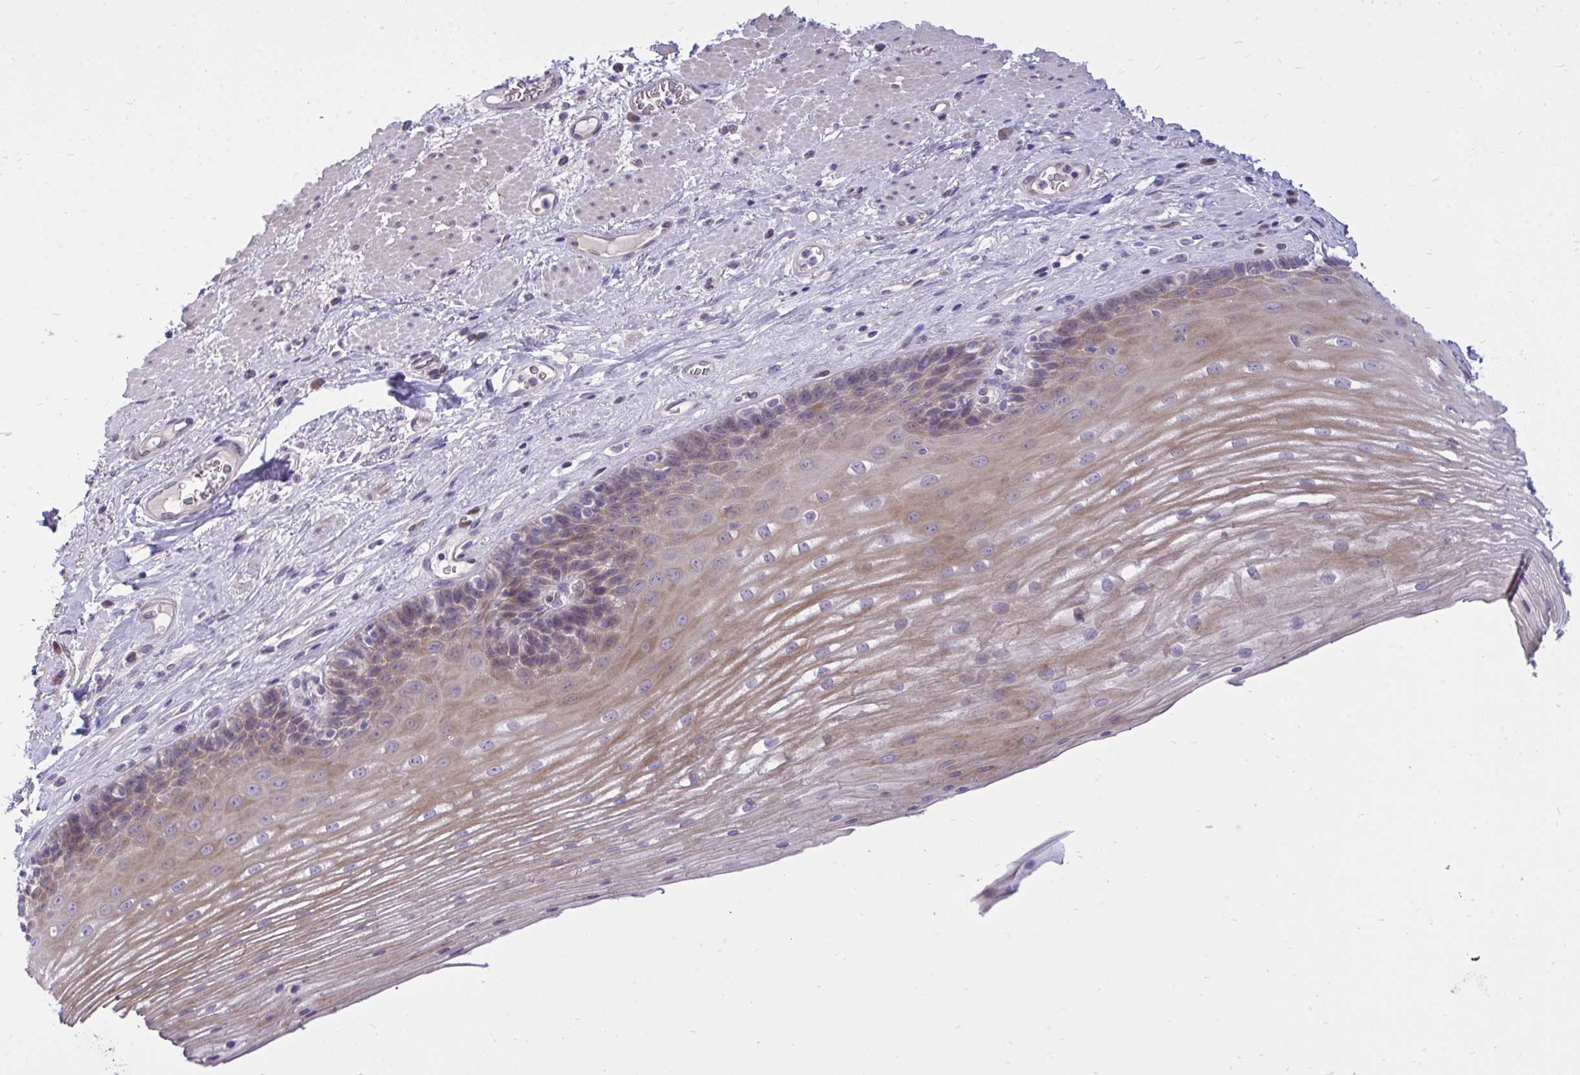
{"staining": {"intensity": "moderate", "quantity": "25%-75%", "location": "cytoplasmic/membranous"}, "tissue": "esophagus", "cell_type": "Squamous epithelial cells", "image_type": "normal", "snomed": [{"axis": "morphology", "description": "Normal tissue, NOS"}, {"axis": "topography", "description": "Esophagus"}], "caption": "This micrograph reveals immunohistochemistry (IHC) staining of normal human esophagus, with medium moderate cytoplasmic/membranous positivity in about 25%-75% of squamous epithelial cells.", "gene": "HMBOX1", "patient": {"sex": "male", "age": 62}}